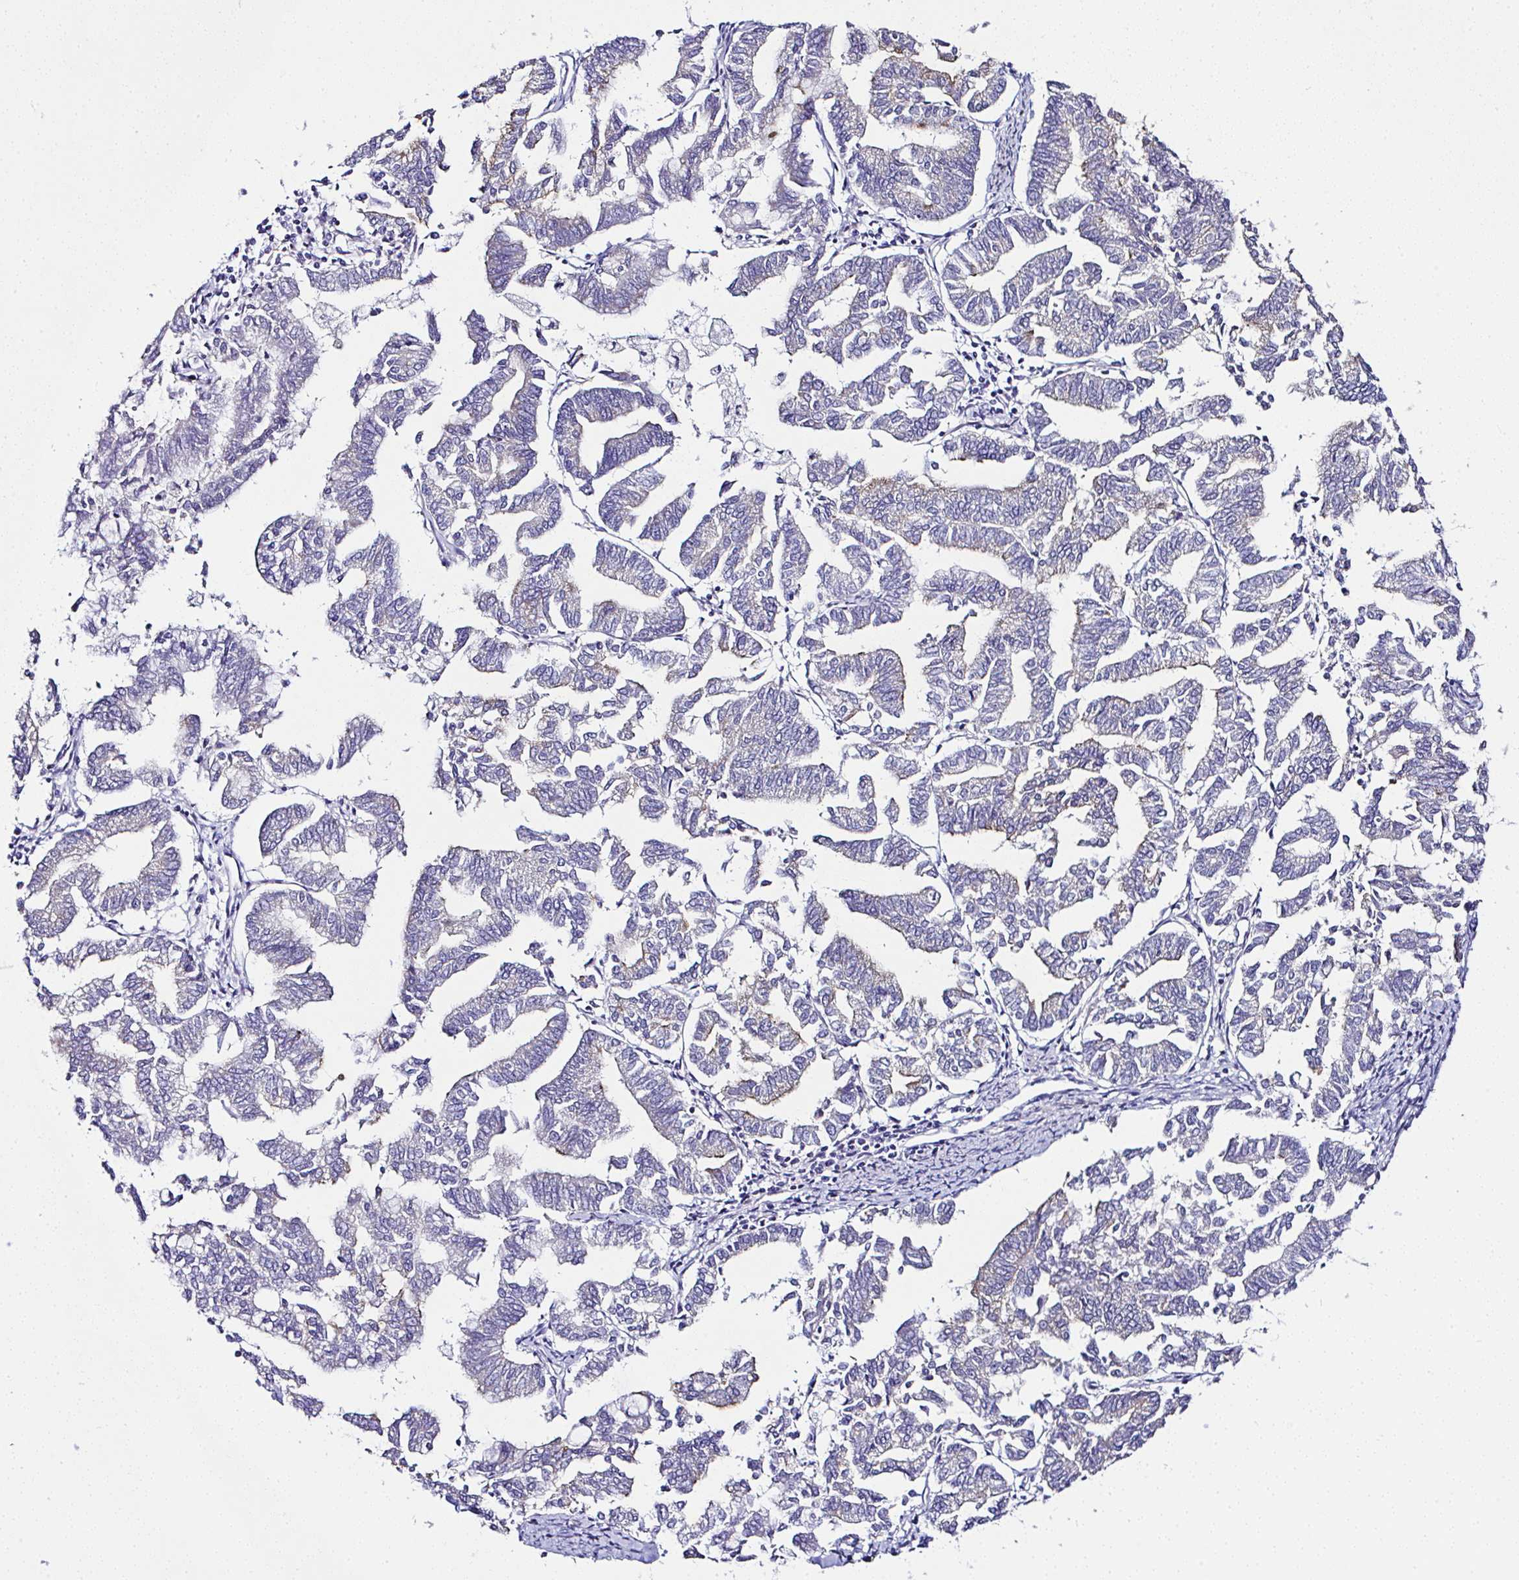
{"staining": {"intensity": "weak", "quantity": "<25%", "location": "cytoplasmic/membranous"}, "tissue": "endometrial cancer", "cell_type": "Tumor cells", "image_type": "cancer", "snomed": [{"axis": "morphology", "description": "Adenocarcinoma, NOS"}, {"axis": "topography", "description": "Endometrium"}], "caption": "A micrograph of endometrial cancer (adenocarcinoma) stained for a protein demonstrates no brown staining in tumor cells.", "gene": "OR4P4", "patient": {"sex": "female", "age": 79}}